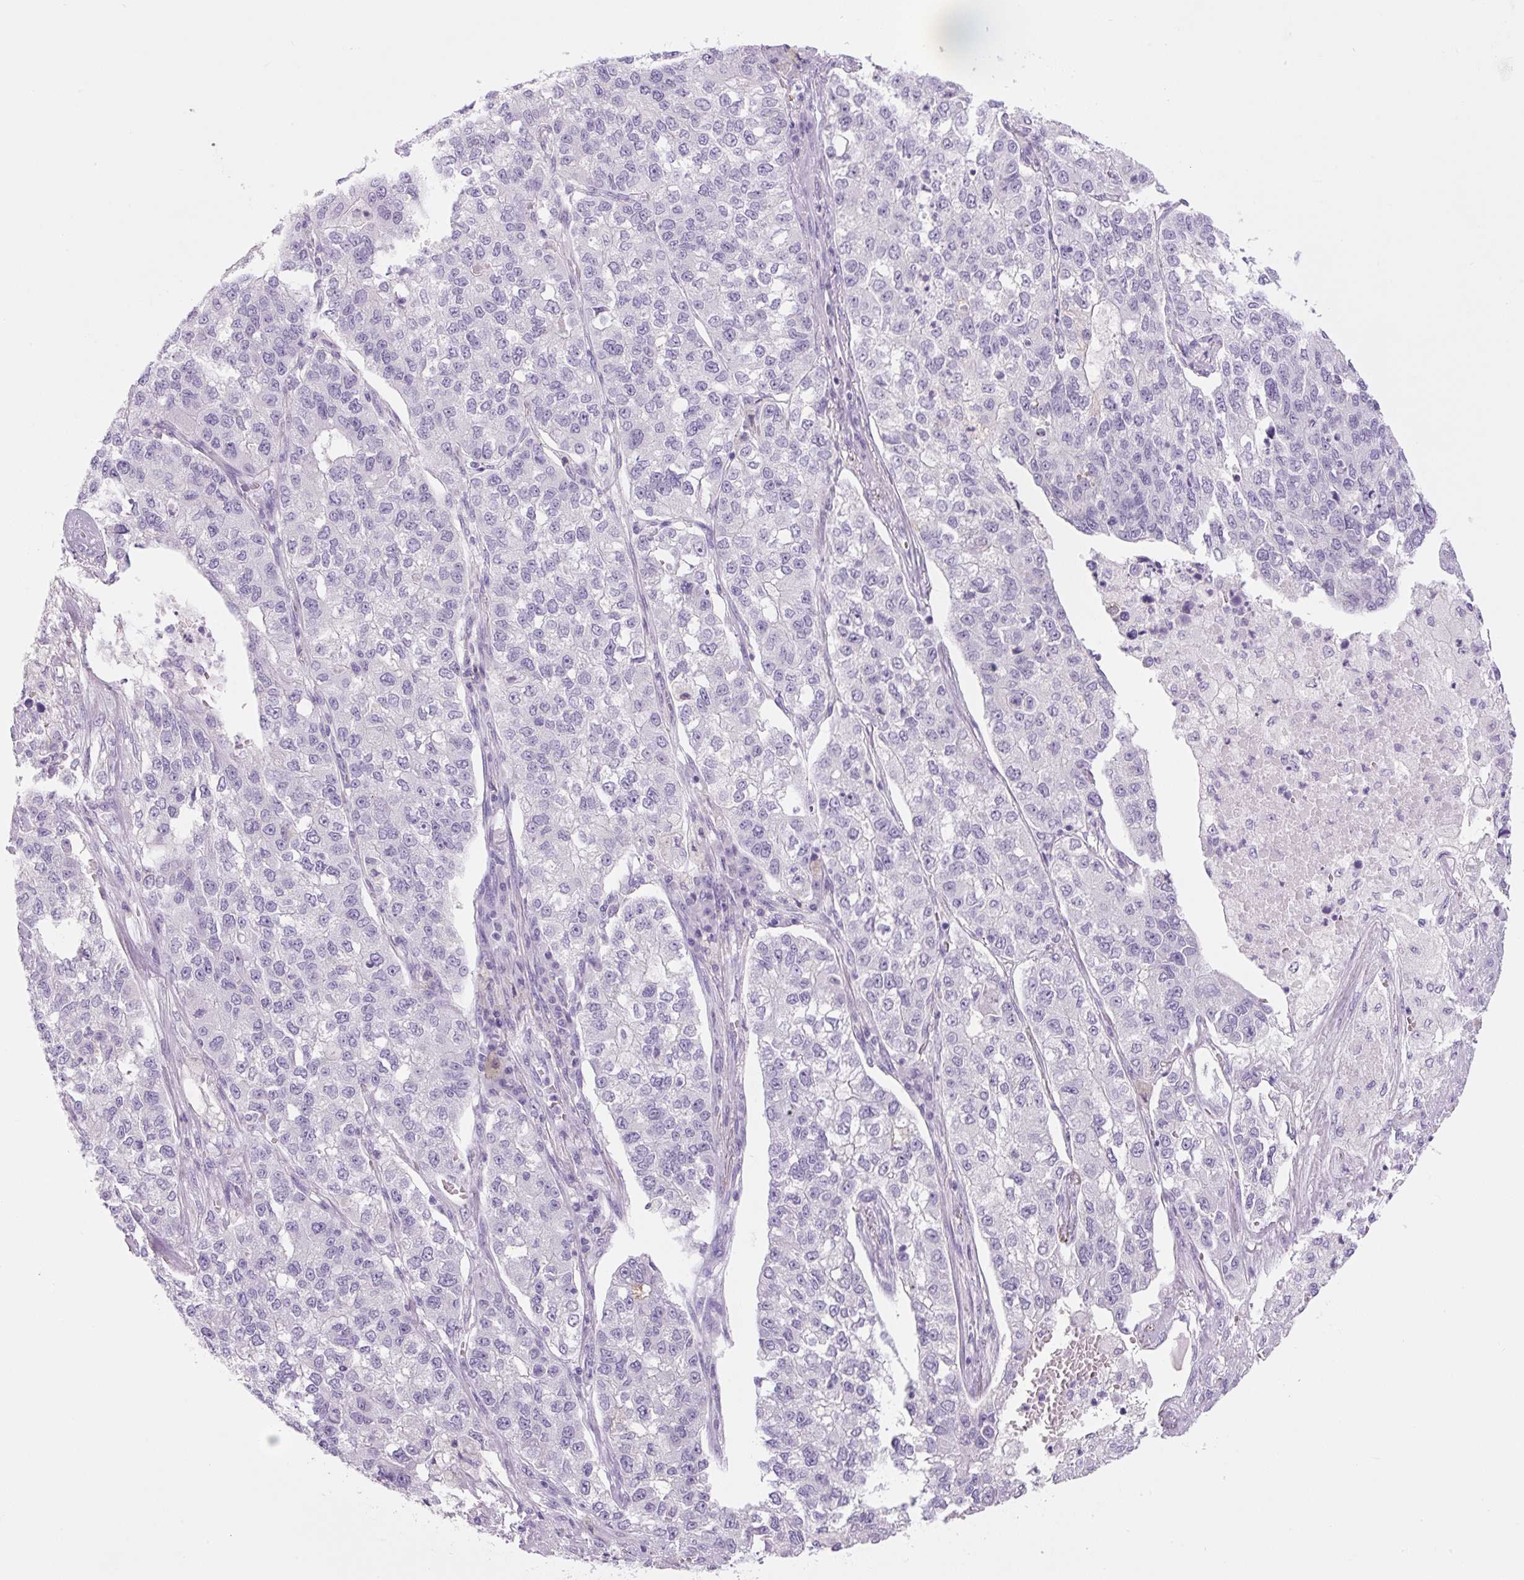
{"staining": {"intensity": "negative", "quantity": "none", "location": "none"}, "tissue": "lung cancer", "cell_type": "Tumor cells", "image_type": "cancer", "snomed": [{"axis": "morphology", "description": "Adenocarcinoma, NOS"}, {"axis": "topography", "description": "Lung"}], "caption": "Tumor cells show no significant expression in lung cancer.", "gene": "COL9A2", "patient": {"sex": "male", "age": 49}}